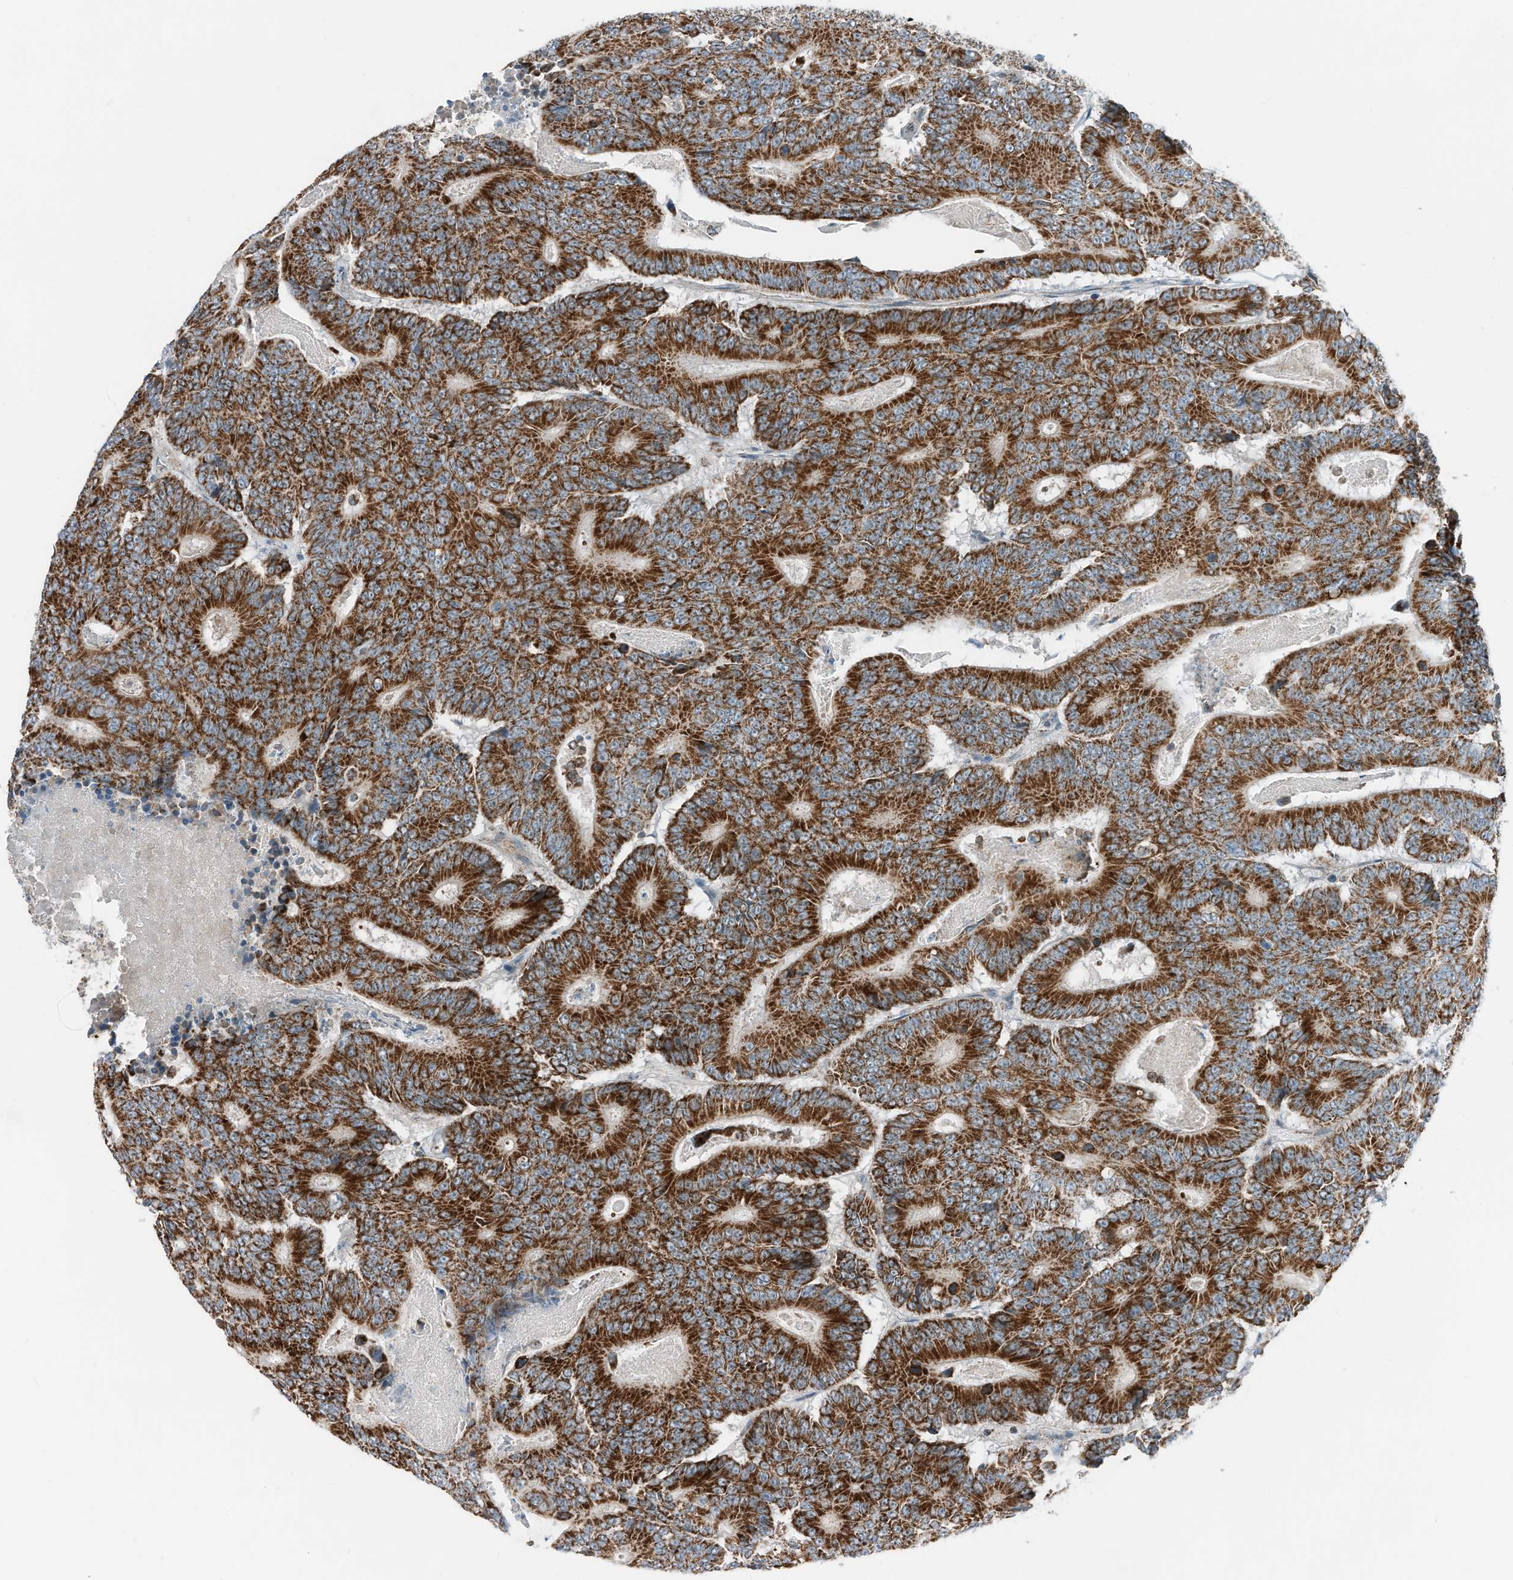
{"staining": {"intensity": "strong", "quantity": ">75%", "location": "cytoplasmic/membranous"}, "tissue": "colorectal cancer", "cell_type": "Tumor cells", "image_type": "cancer", "snomed": [{"axis": "morphology", "description": "Adenocarcinoma, NOS"}, {"axis": "topography", "description": "Colon"}], "caption": "This histopathology image demonstrates IHC staining of human colorectal cancer, with high strong cytoplasmic/membranous staining in about >75% of tumor cells.", "gene": "RMND1", "patient": {"sex": "male", "age": 83}}